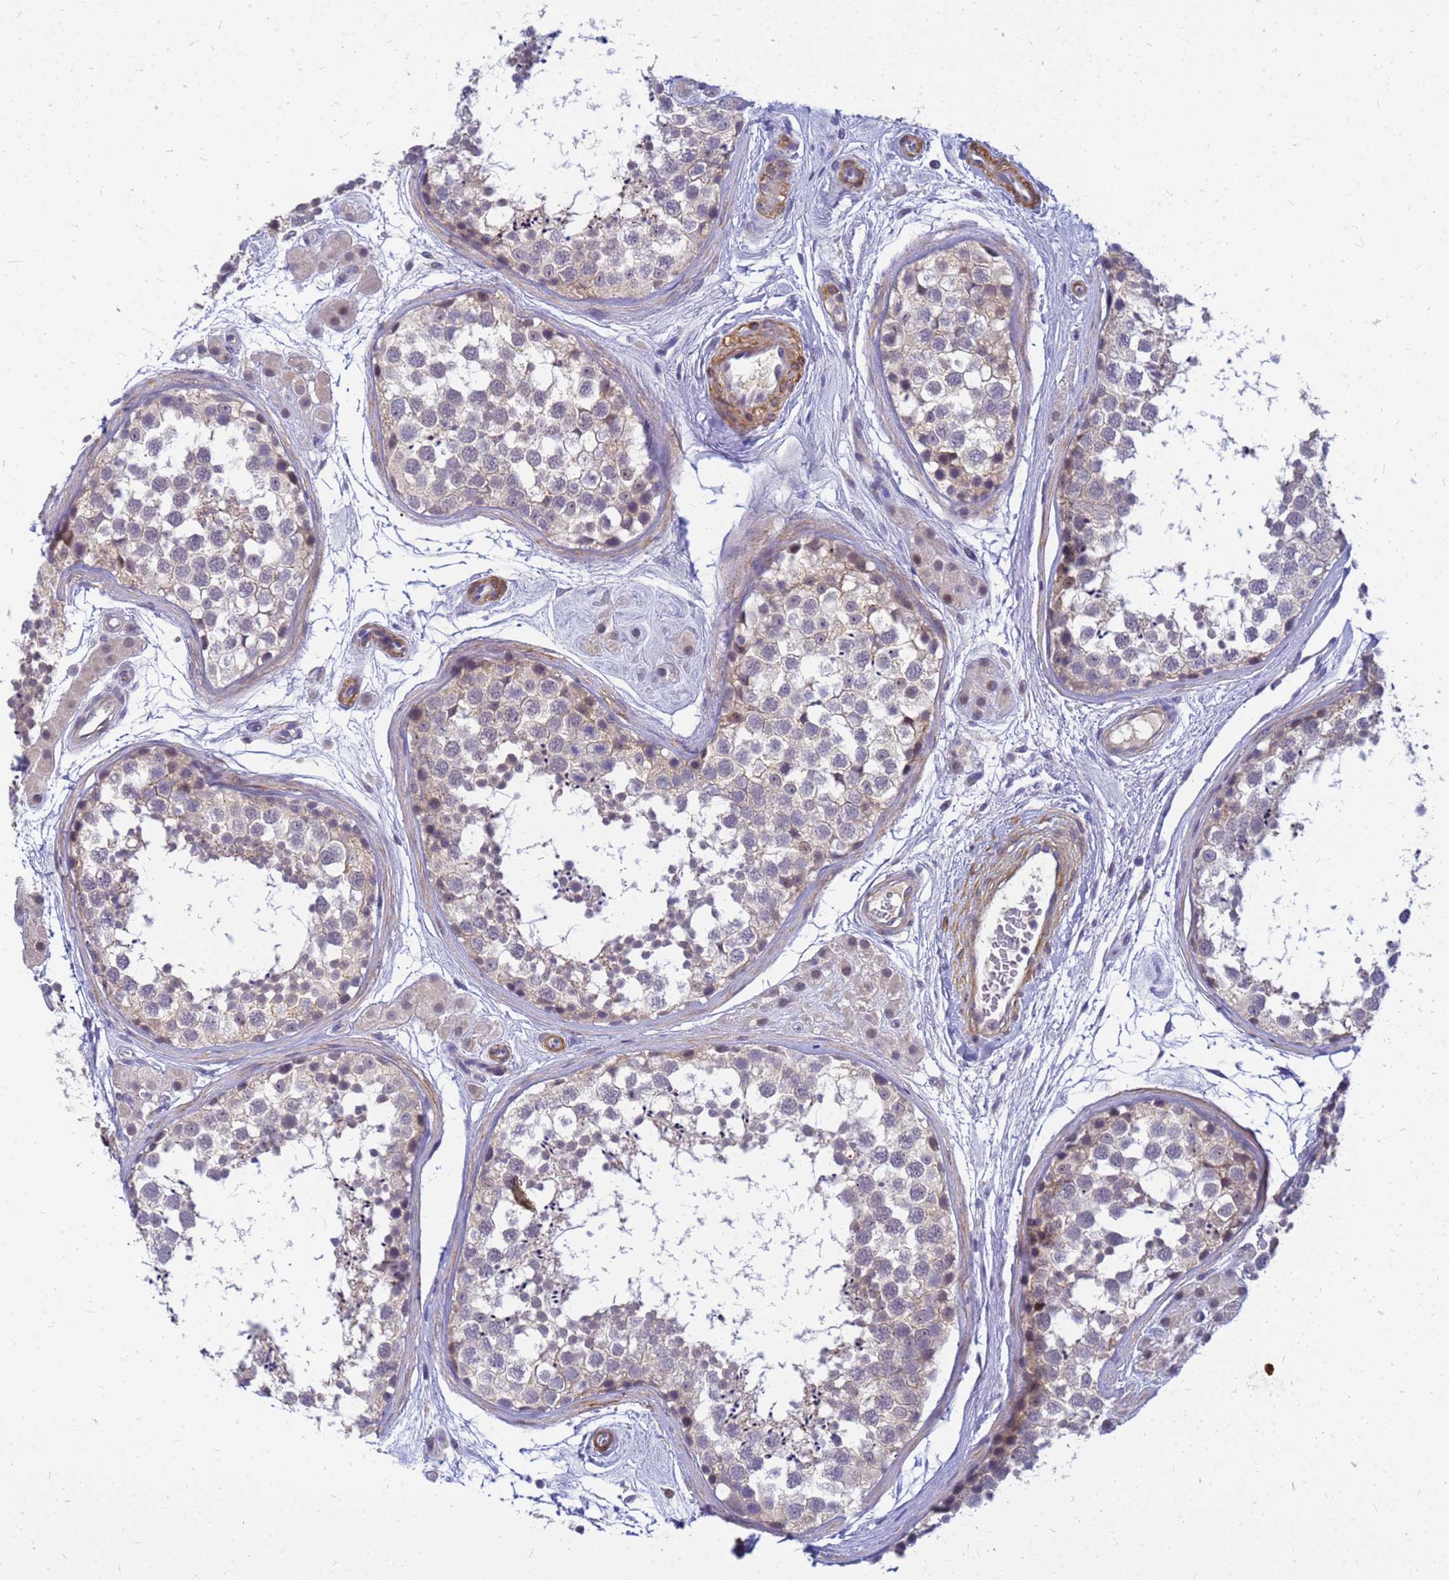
{"staining": {"intensity": "weak", "quantity": "<25%", "location": "nuclear"}, "tissue": "testis", "cell_type": "Cells in seminiferous ducts", "image_type": "normal", "snomed": [{"axis": "morphology", "description": "Normal tissue, NOS"}, {"axis": "topography", "description": "Testis"}], "caption": "High power microscopy histopathology image of an IHC photomicrograph of normal testis, revealing no significant positivity in cells in seminiferous ducts. (DAB (3,3'-diaminobenzidine) immunohistochemistry (IHC) visualized using brightfield microscopy, high magnification).", "gene": "SRGAP3", "patient": {"sex": "male", "age": 56}}